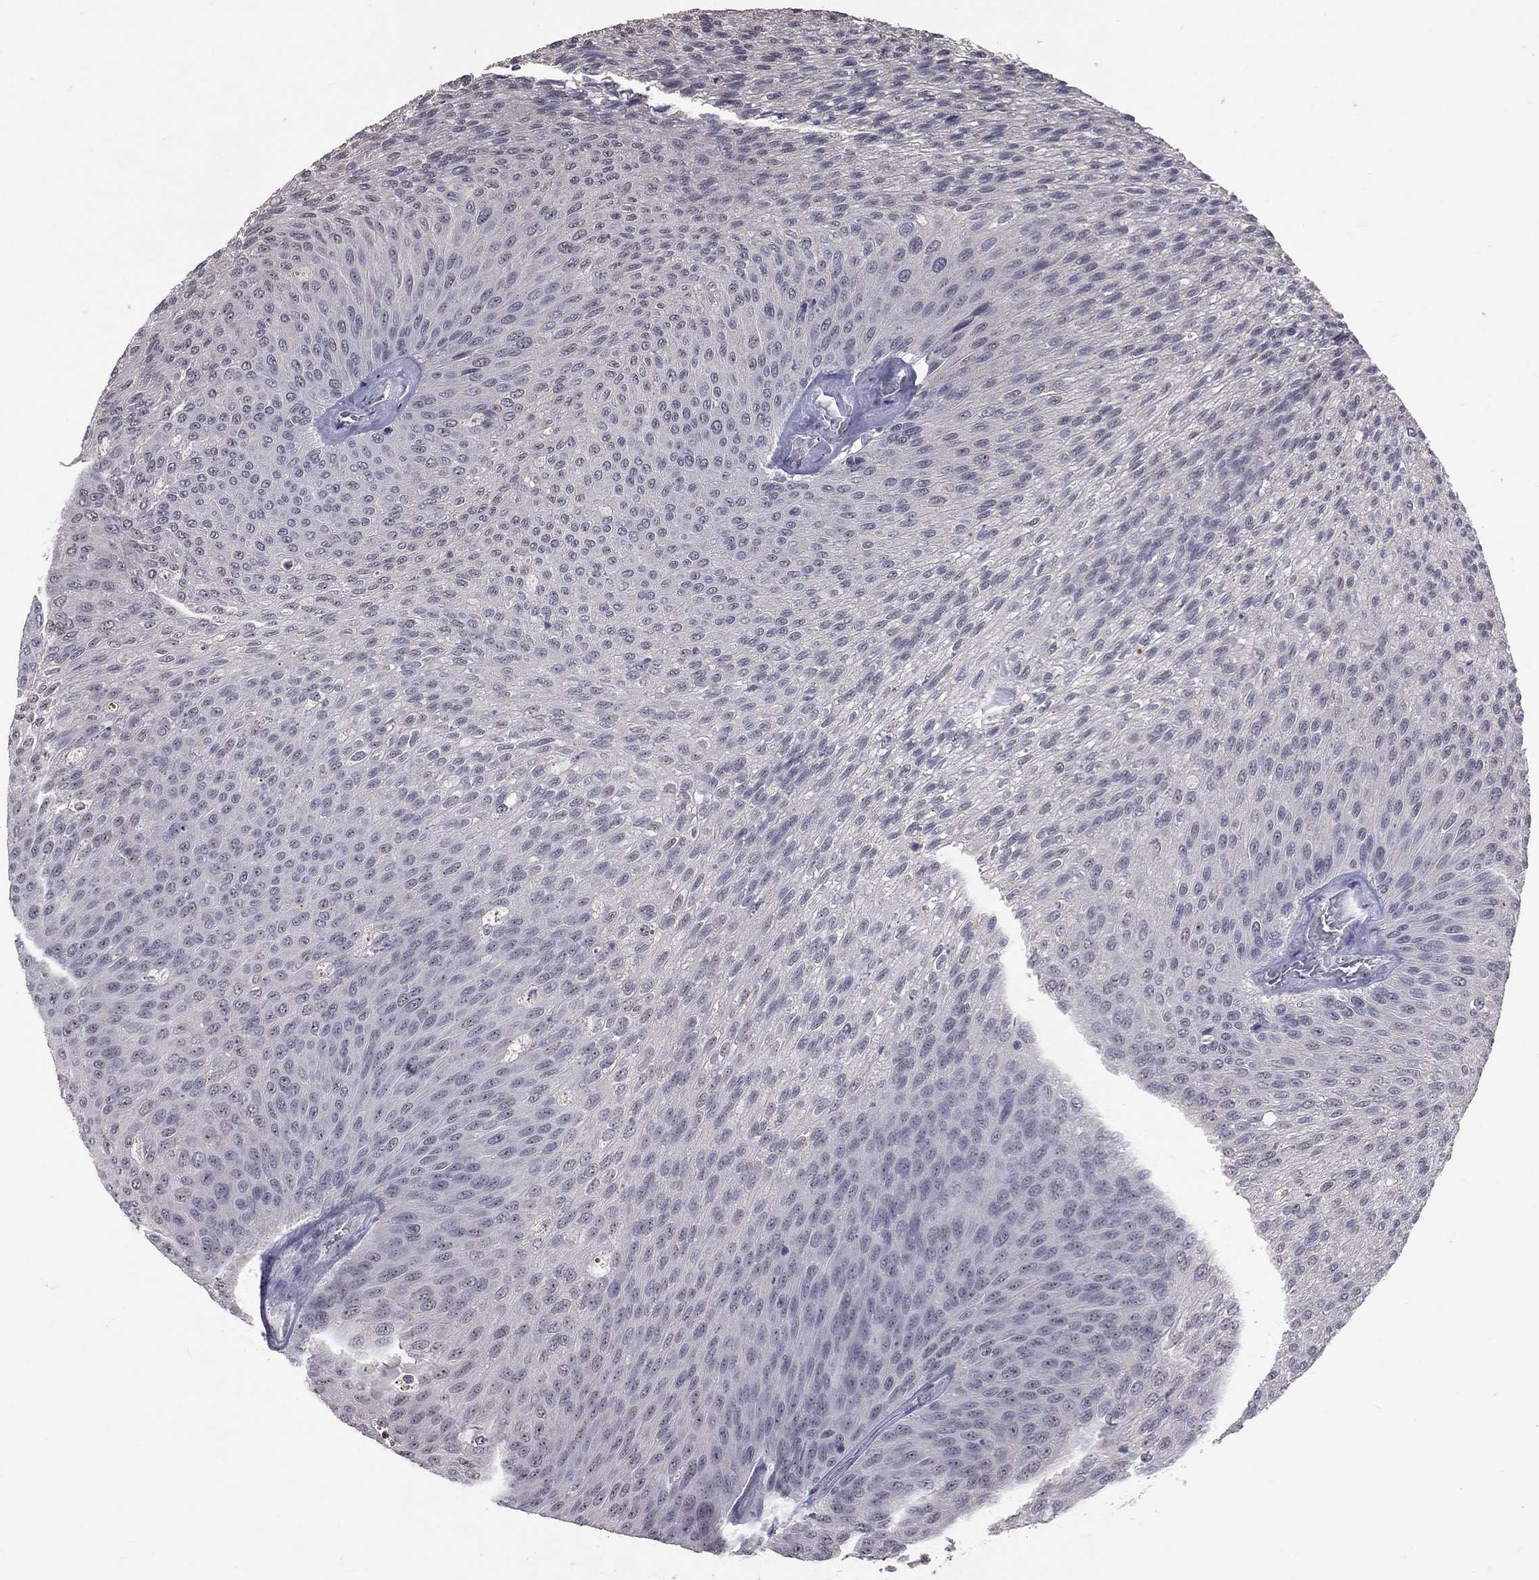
{"staining": {"intensity": "negative", "quantity": "none", "location": "none"}, "tissue": "urothelial cancer", "cell_type": "Tumor cells", "image_type": "cancer", "snomed": [{"axis": "morphology", "description": "Urothelial carcinoma, Low grade"}, {"axis": "topography", "description": "Ureter, NOS"}, {"axis": "topography", "description": "Urinary bladder"}], "caption": "Tumor cells show no significant protein staining in urothelial cancer. Nuclei are stained in blue.", "gene": "DSG4", "patient": {"sex": "male", "age": 78}}